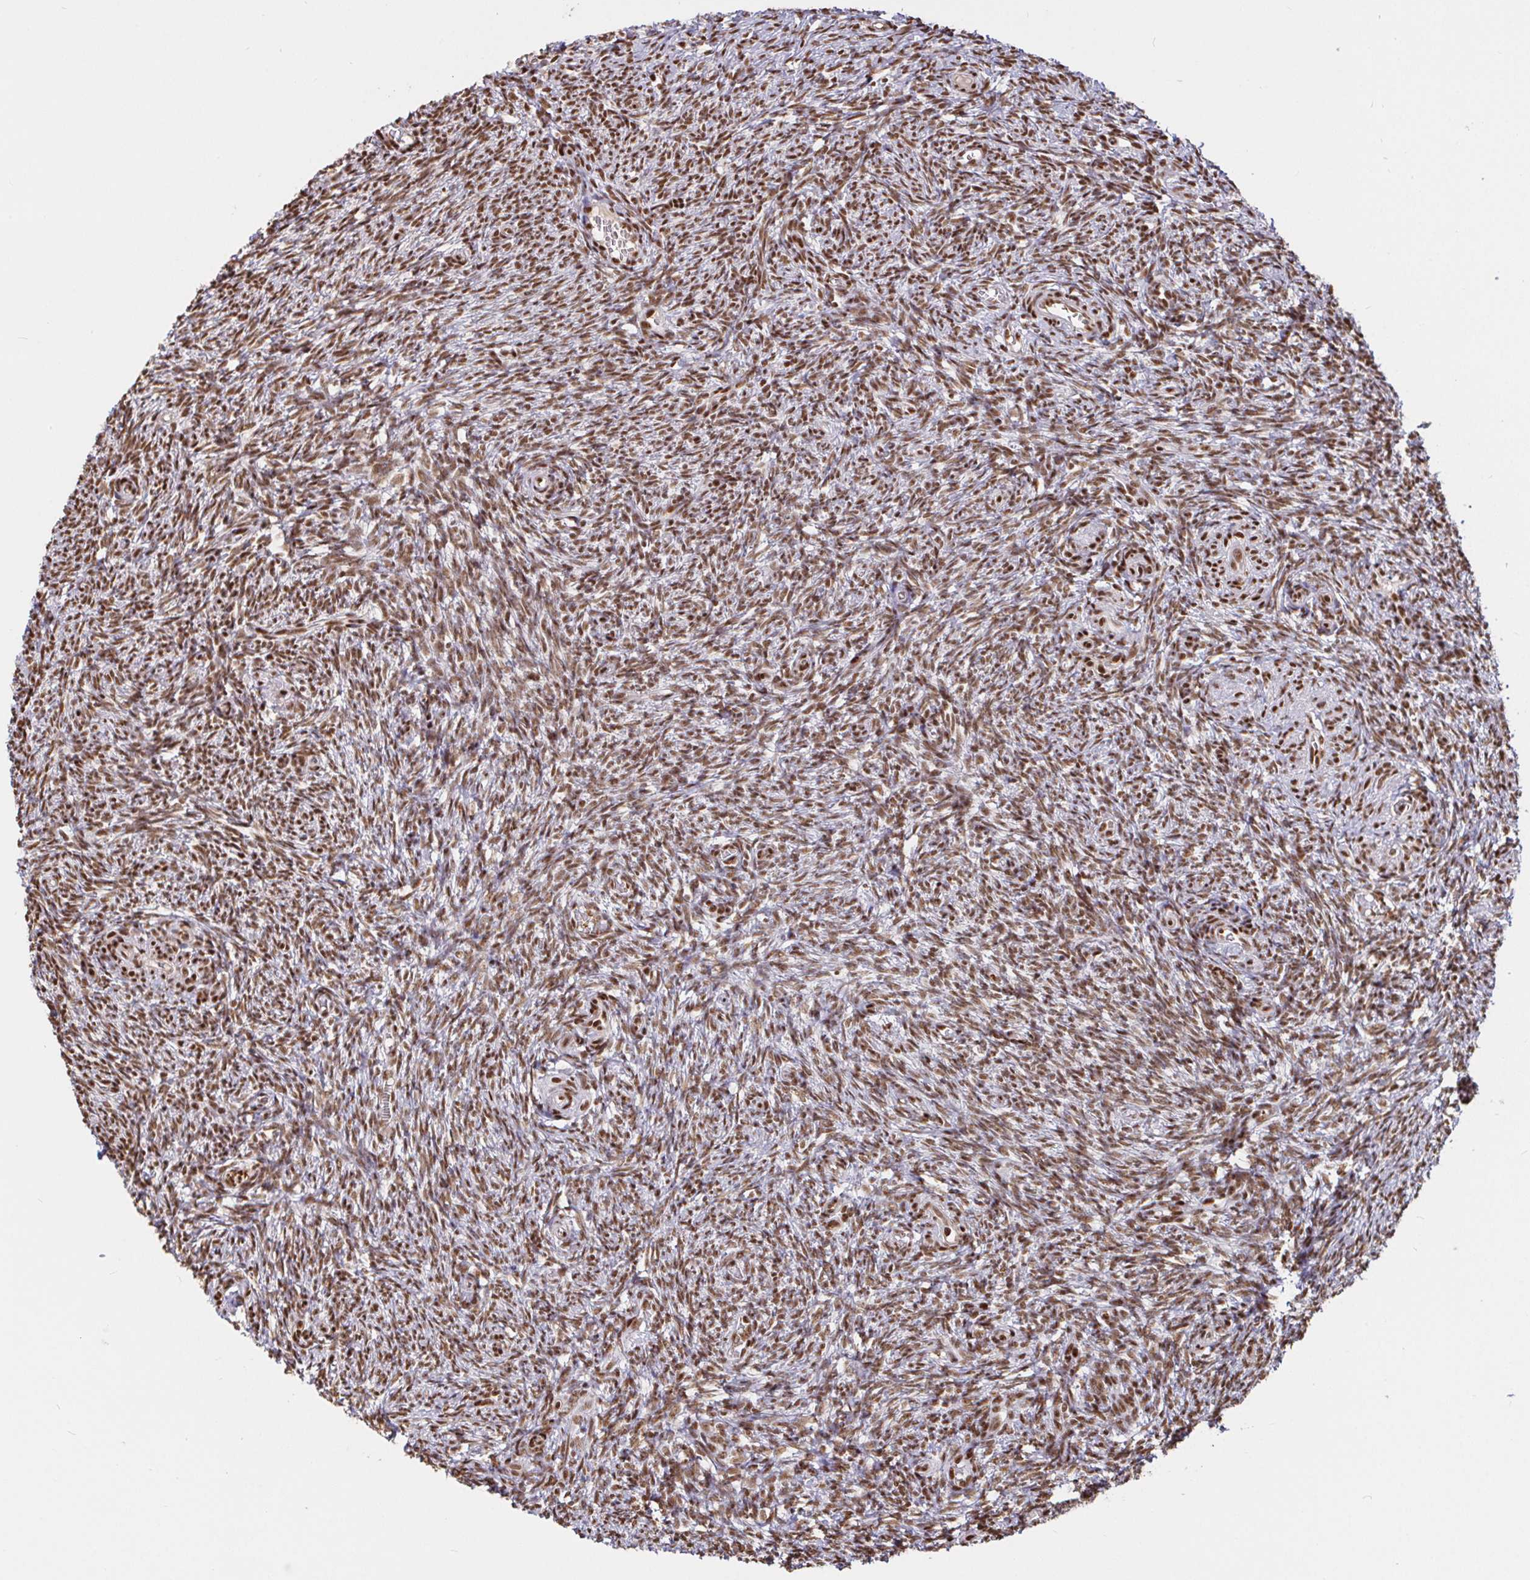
{"staining": {"intensity": "moderate", "quantity": ">75%", "location": "nuclear"}, "tissue": "ovary", "cell_type": "Follicle cells", "image_type": "normal", "snomed": [{"axis": "morphology", "description": "Normal tissue, NOS"}, {"axis": "topography", "description": "Ovary"}], "caption": "High-power microscopy captured an immunohistochemistry photomicrograph of normal ovary, revealing moderate nuclear staining in about >75% of follicle cells.", "gene": "SP3", "patient": {"sex": "female", "age": 39}}